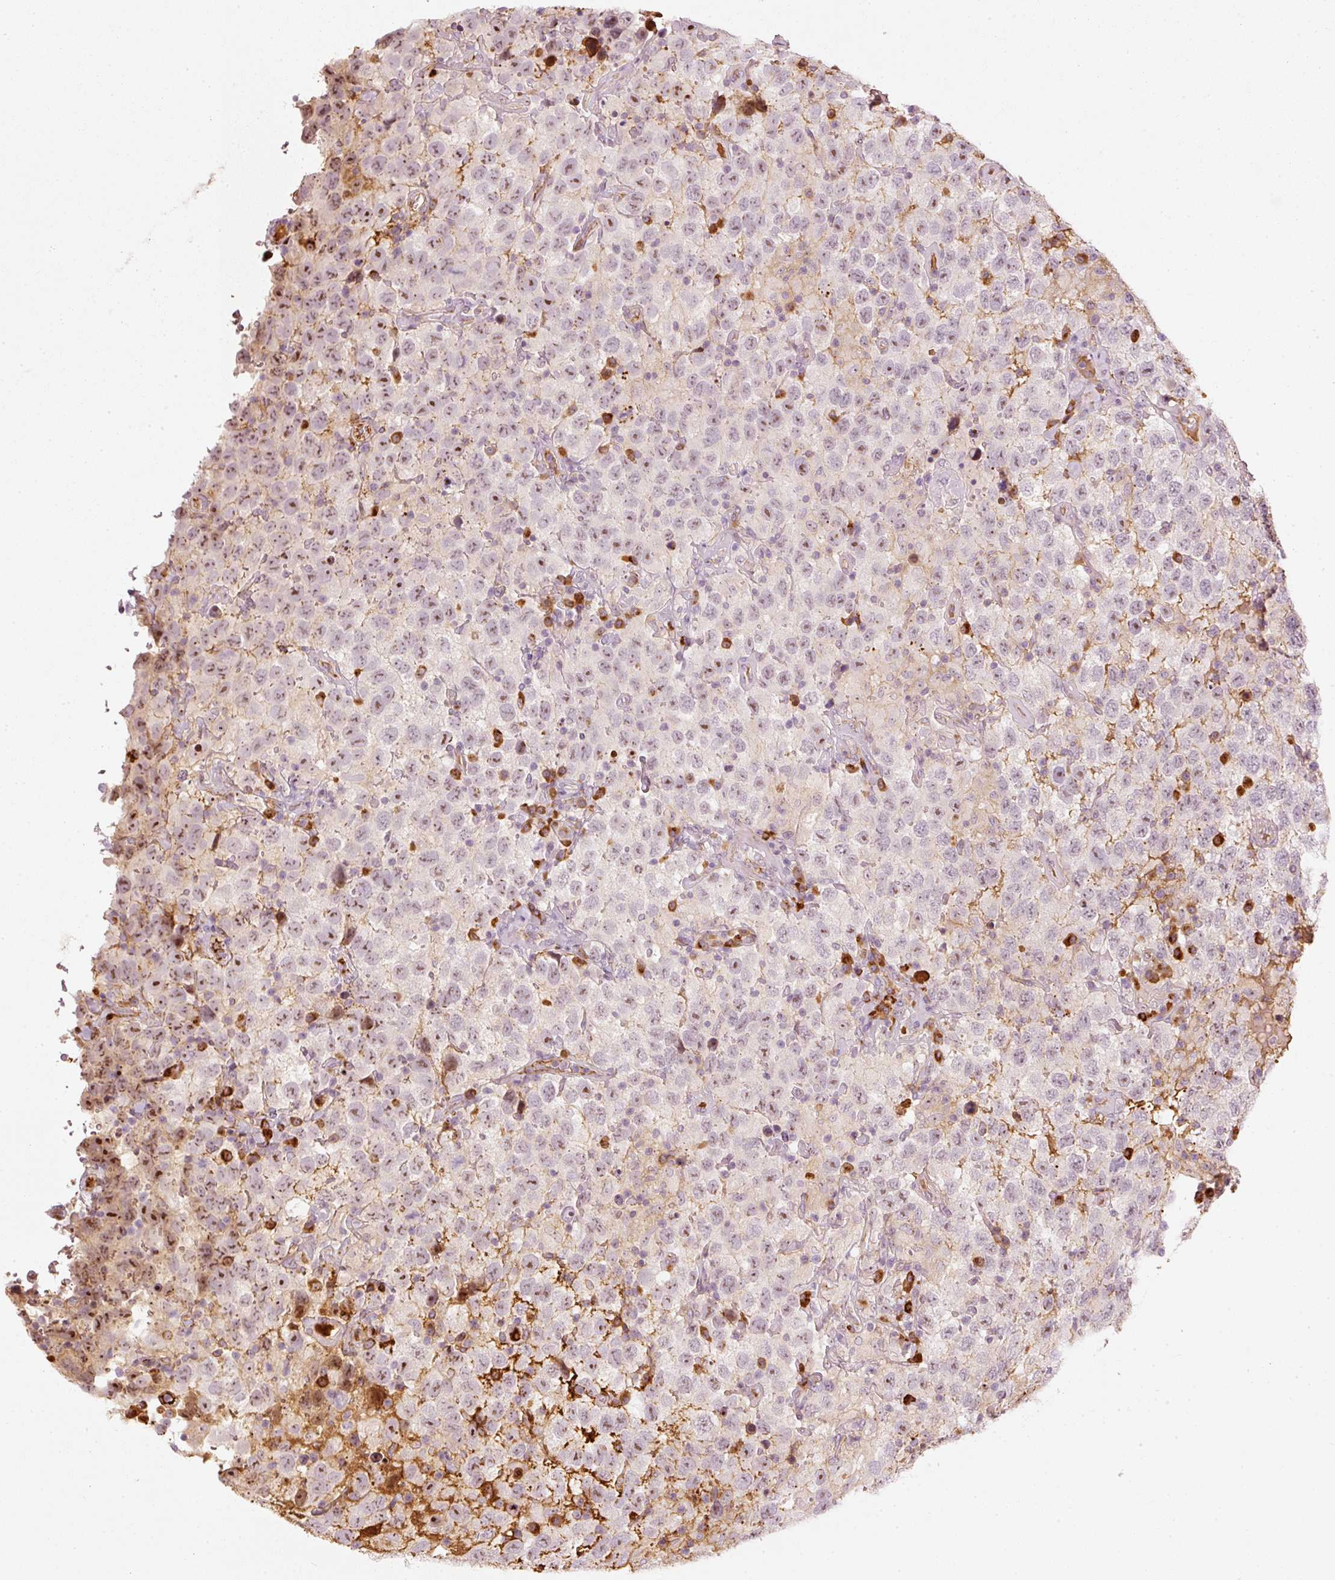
{"staining": {"intensity": "moderate", "quantity": "25%-75%", "location": "cytoplasmic/membranous,nuclear"}, "tissue": "testis cancer", "cell_type": "Tumor cells", "image_type": "cancer", "snomed": [{"axis": "morphology", "description": "Seminoma, NOS"}, {"axis": "topography", "description": "Testis"}], "caption": "An image of human testis seminoma stained for a protein exhibits moderate cytoplasmic/membranous and nuclear brown staining in tumor cells.", "gene": "VCAM1", "patient": {"sex": "male", "age": 41}}